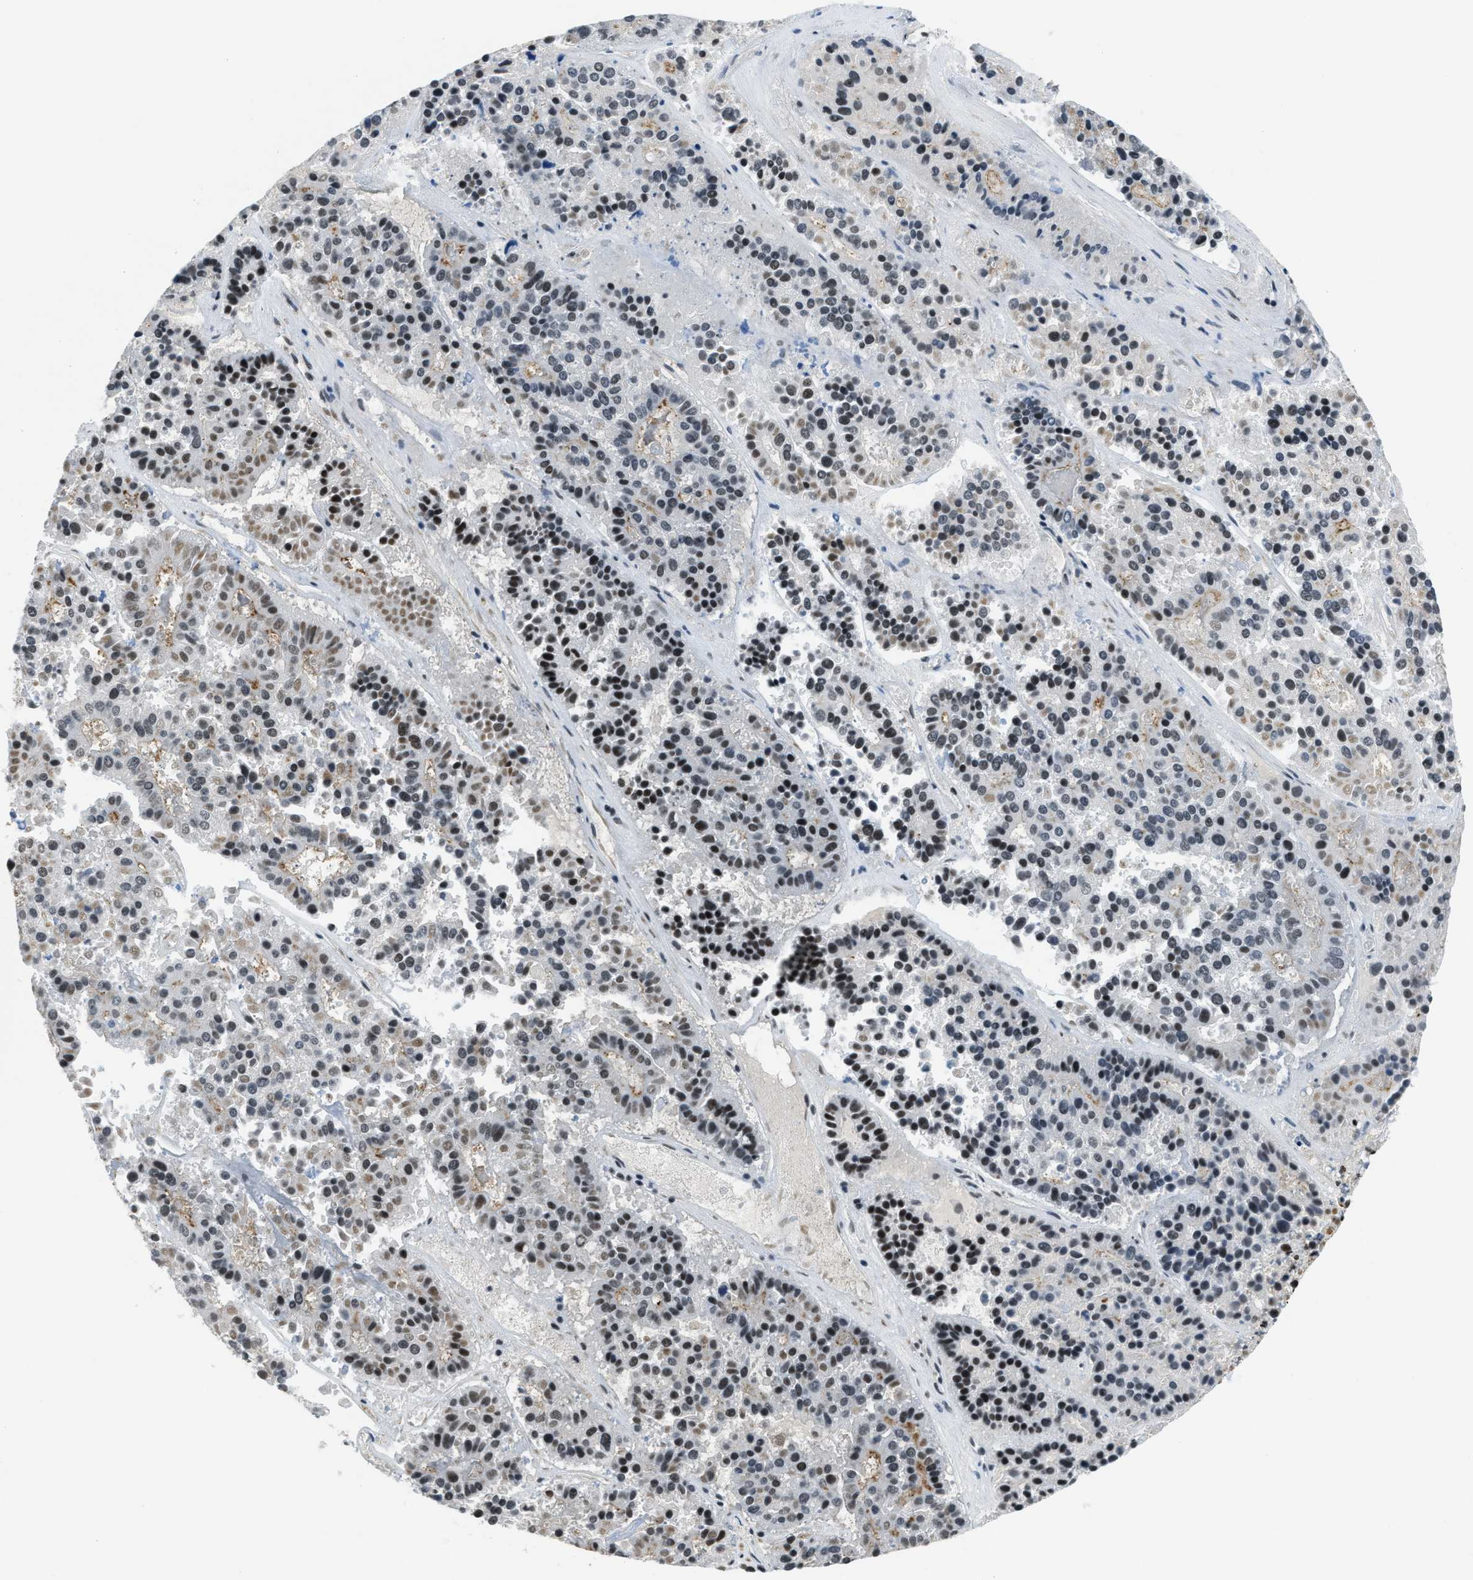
{"staining": {"intensity": "strong", "quantity": "<25%", "location": "nuclear"}, "tissue": "pancreatic cancer", "cell_type": "Tumor cells", "image_type": "cancer", "snomed": [{"axis": "morphology", "description": "Adenocarcinoma, NOS"}, {"axis": "topography", "description": "Pancreas"}], "caption": "Human pancreatic adenocarcinoma stained with a protein marker displays strong staining in tumor cells.", "gene": "GABPB1", "patient": {"sex": "male", "age": 50}}